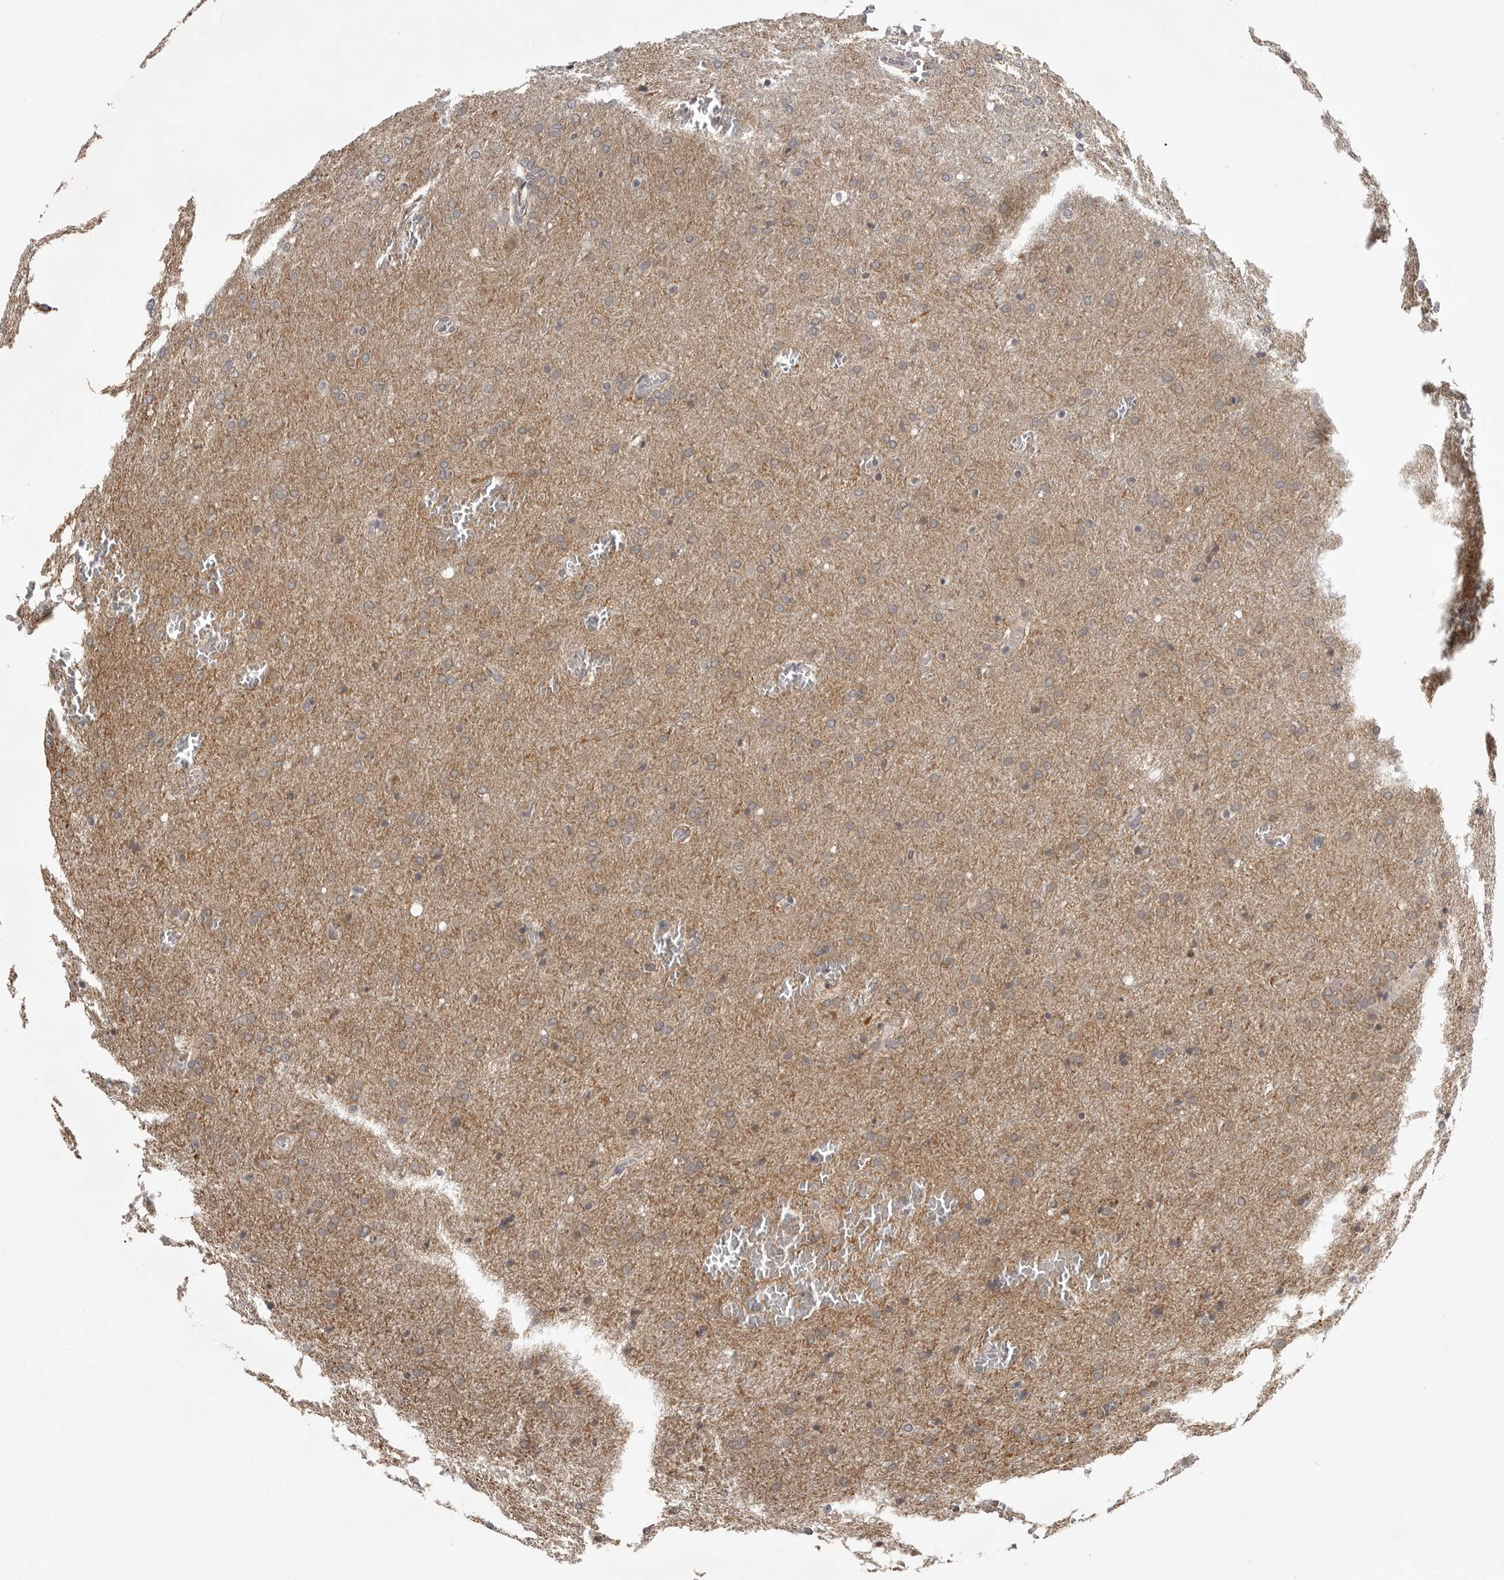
{"staining": {"intensity": "negative", "quantity": "none", "location": "none"}, "tissue": "glioma", "cell_type": "Tumor cells", "image_type": "cancer", "snomed": [{"axis": "morphology", "description": "Glioma, malignant, Low grade"}, {"axis": "topography", "description": "Brain"}], "caption": "Immunohistochemistry (IHC) micrograph of malignant glioma (low-grade) stained for a protein (brown), which displays no expression in tumor cells. (DAB immunohistochemistry (IHC) visualized using brightfield microscopy, high magnification).", "gene": "CD300LD", "patient": {"sex": "female", "age": 37}}